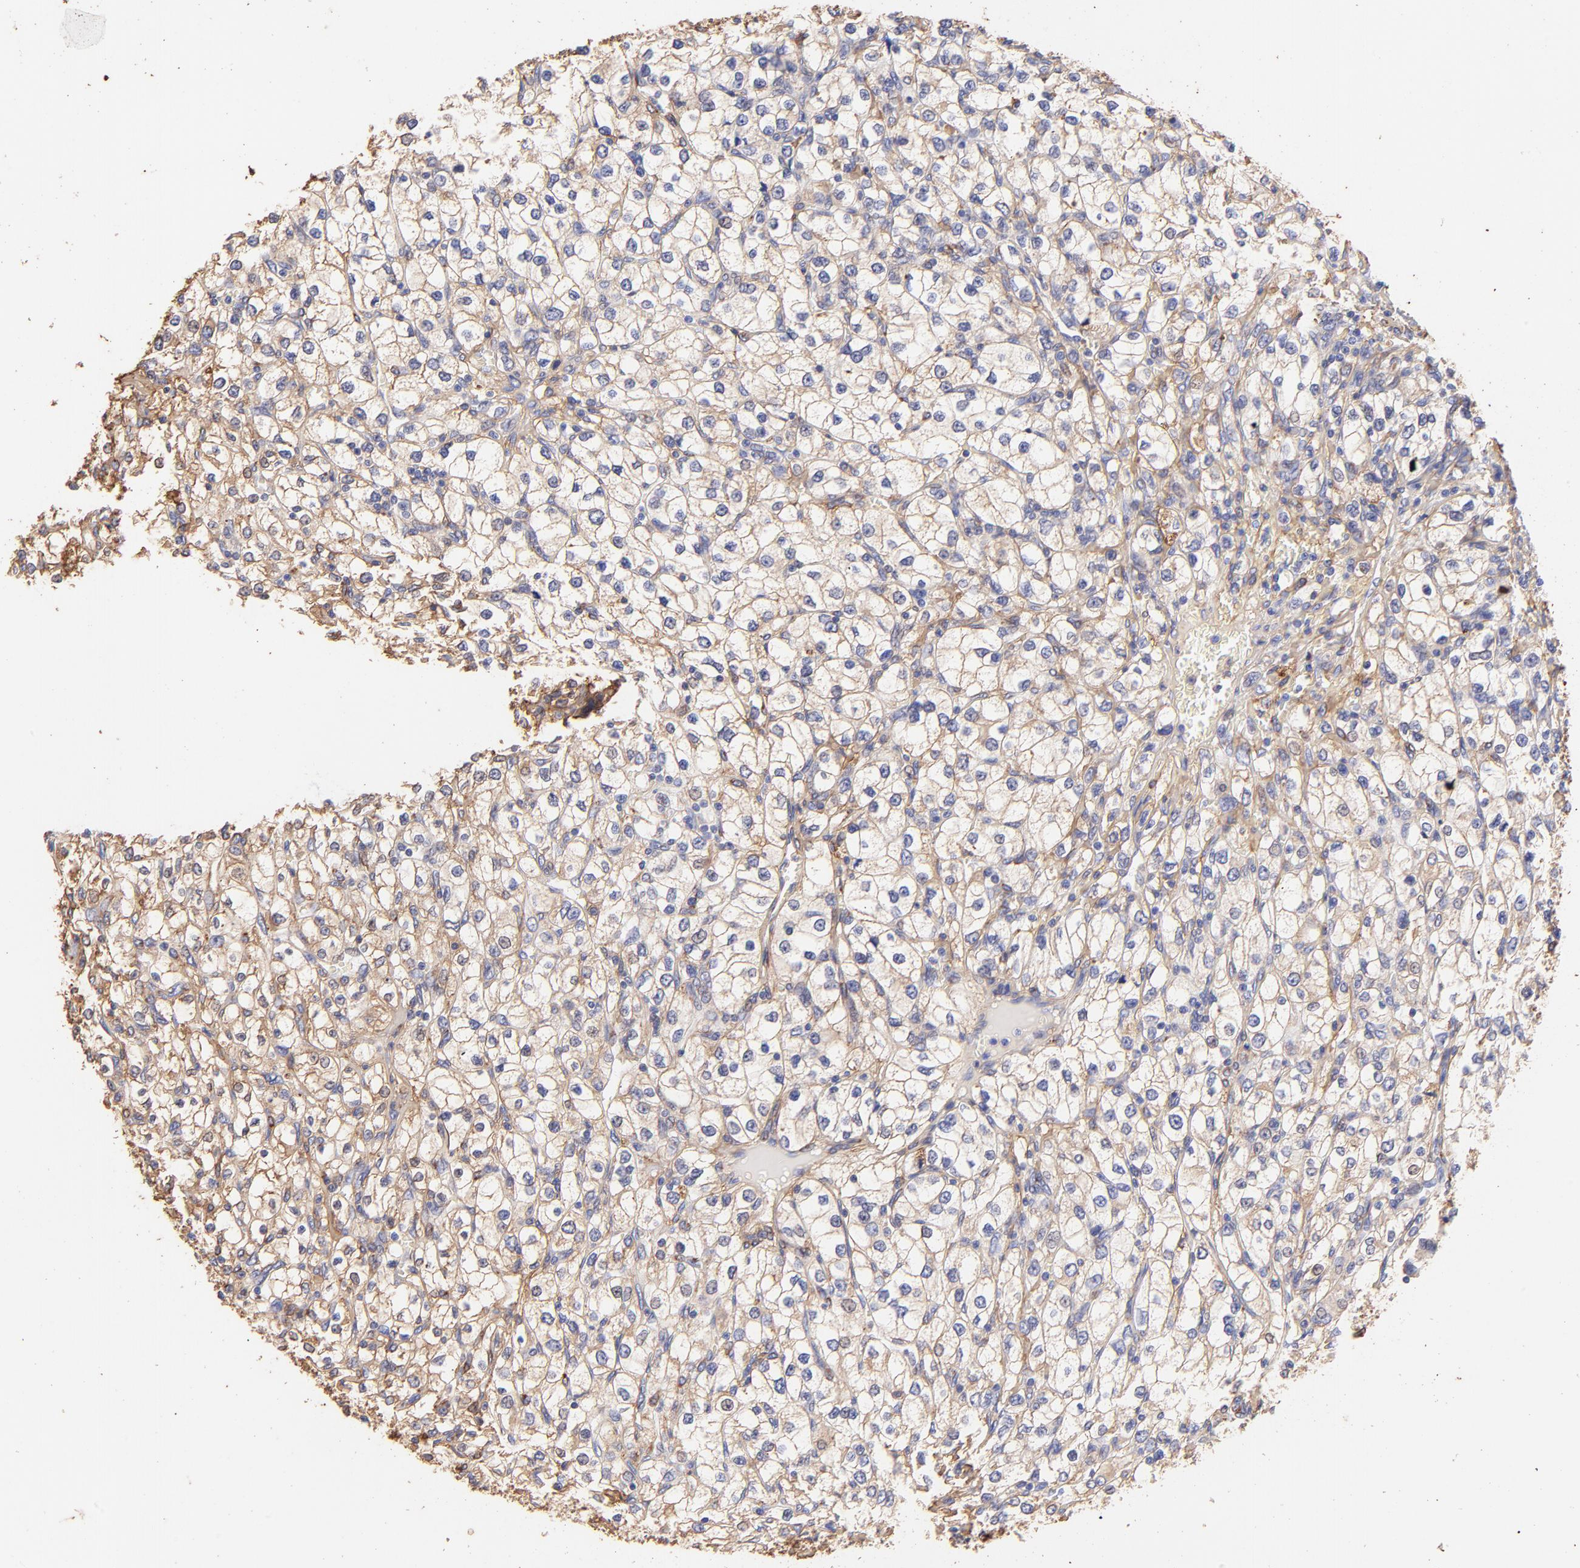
{"staining": {"intensity": "weak", "quantity": ">75%", "location": "cytoplasmic/membranous"}, "tissue": "renal cancer", "cell_type": "Tumor cells", "image_type": "cancer", "snomed": [{"axis": "morphology", "description": "Adenocarcinoma, NOS"}, {"axis": "topography", "description": "Kidney"}], "caption": "A histopathology image of human renal adenocarcinoma stained for a protein demonstrates weak cytoplasmic/membranous brown staining in tumor cells.", "gene": "BGN", "patient": {"sex": "female", "age": 62}}